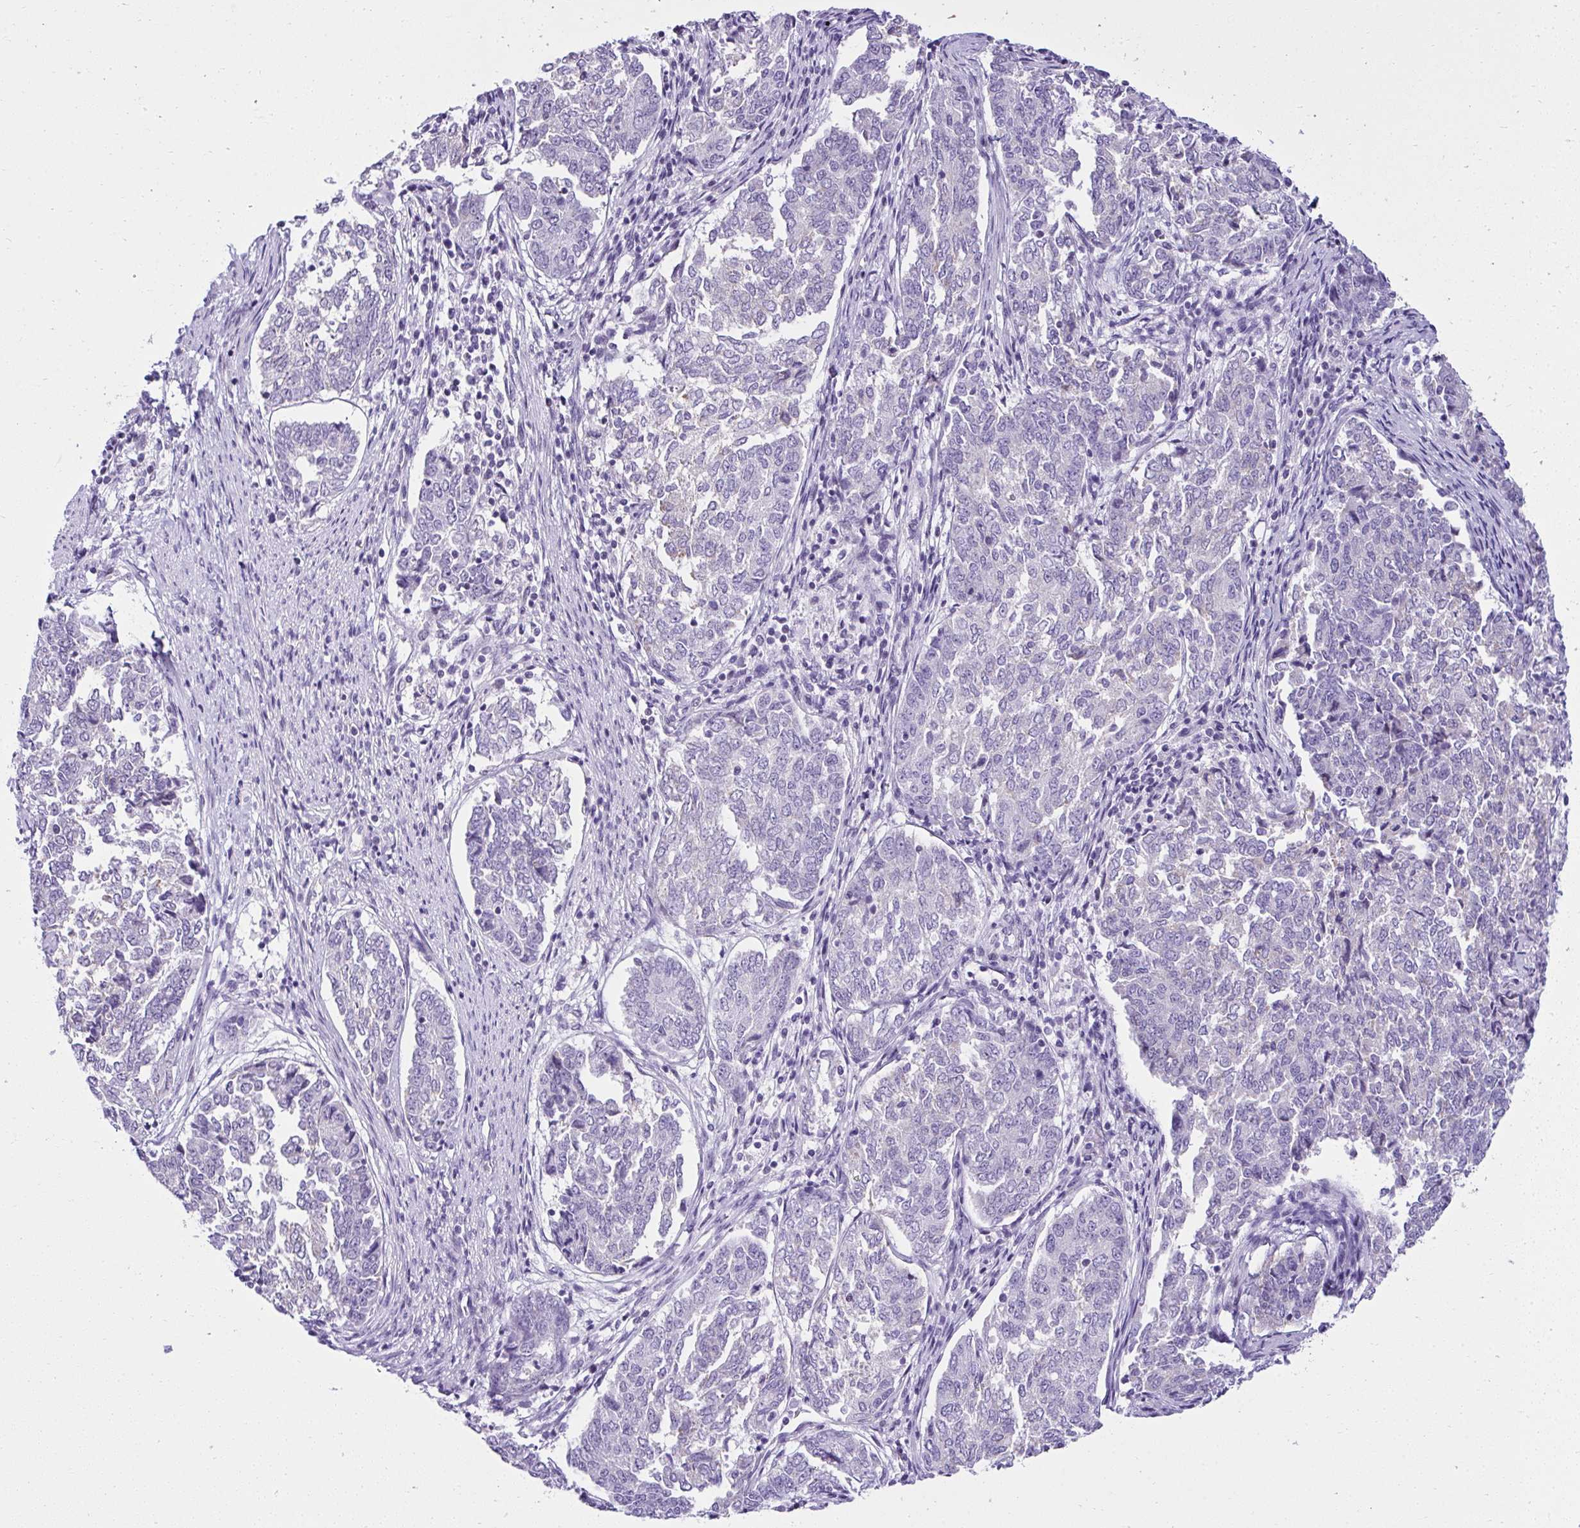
{"staining": {"intensity": "negative", "quantity": "none", "location": "none"}, "tissue": "endometrial cancer", "cell_type": "Tumor cells", "image_type": "cancer", "snomed": [{"axis": "morphology", "description": "Adenocarcinoma, NOS"}, {"axis": "topography", "description": "Endometrium"}], "caption": "There is no significant expression in tumor cells of adenocarcinoma (endometrial).", "gene": "RNF183", "patient": {"sex": "female", "age": 80}}